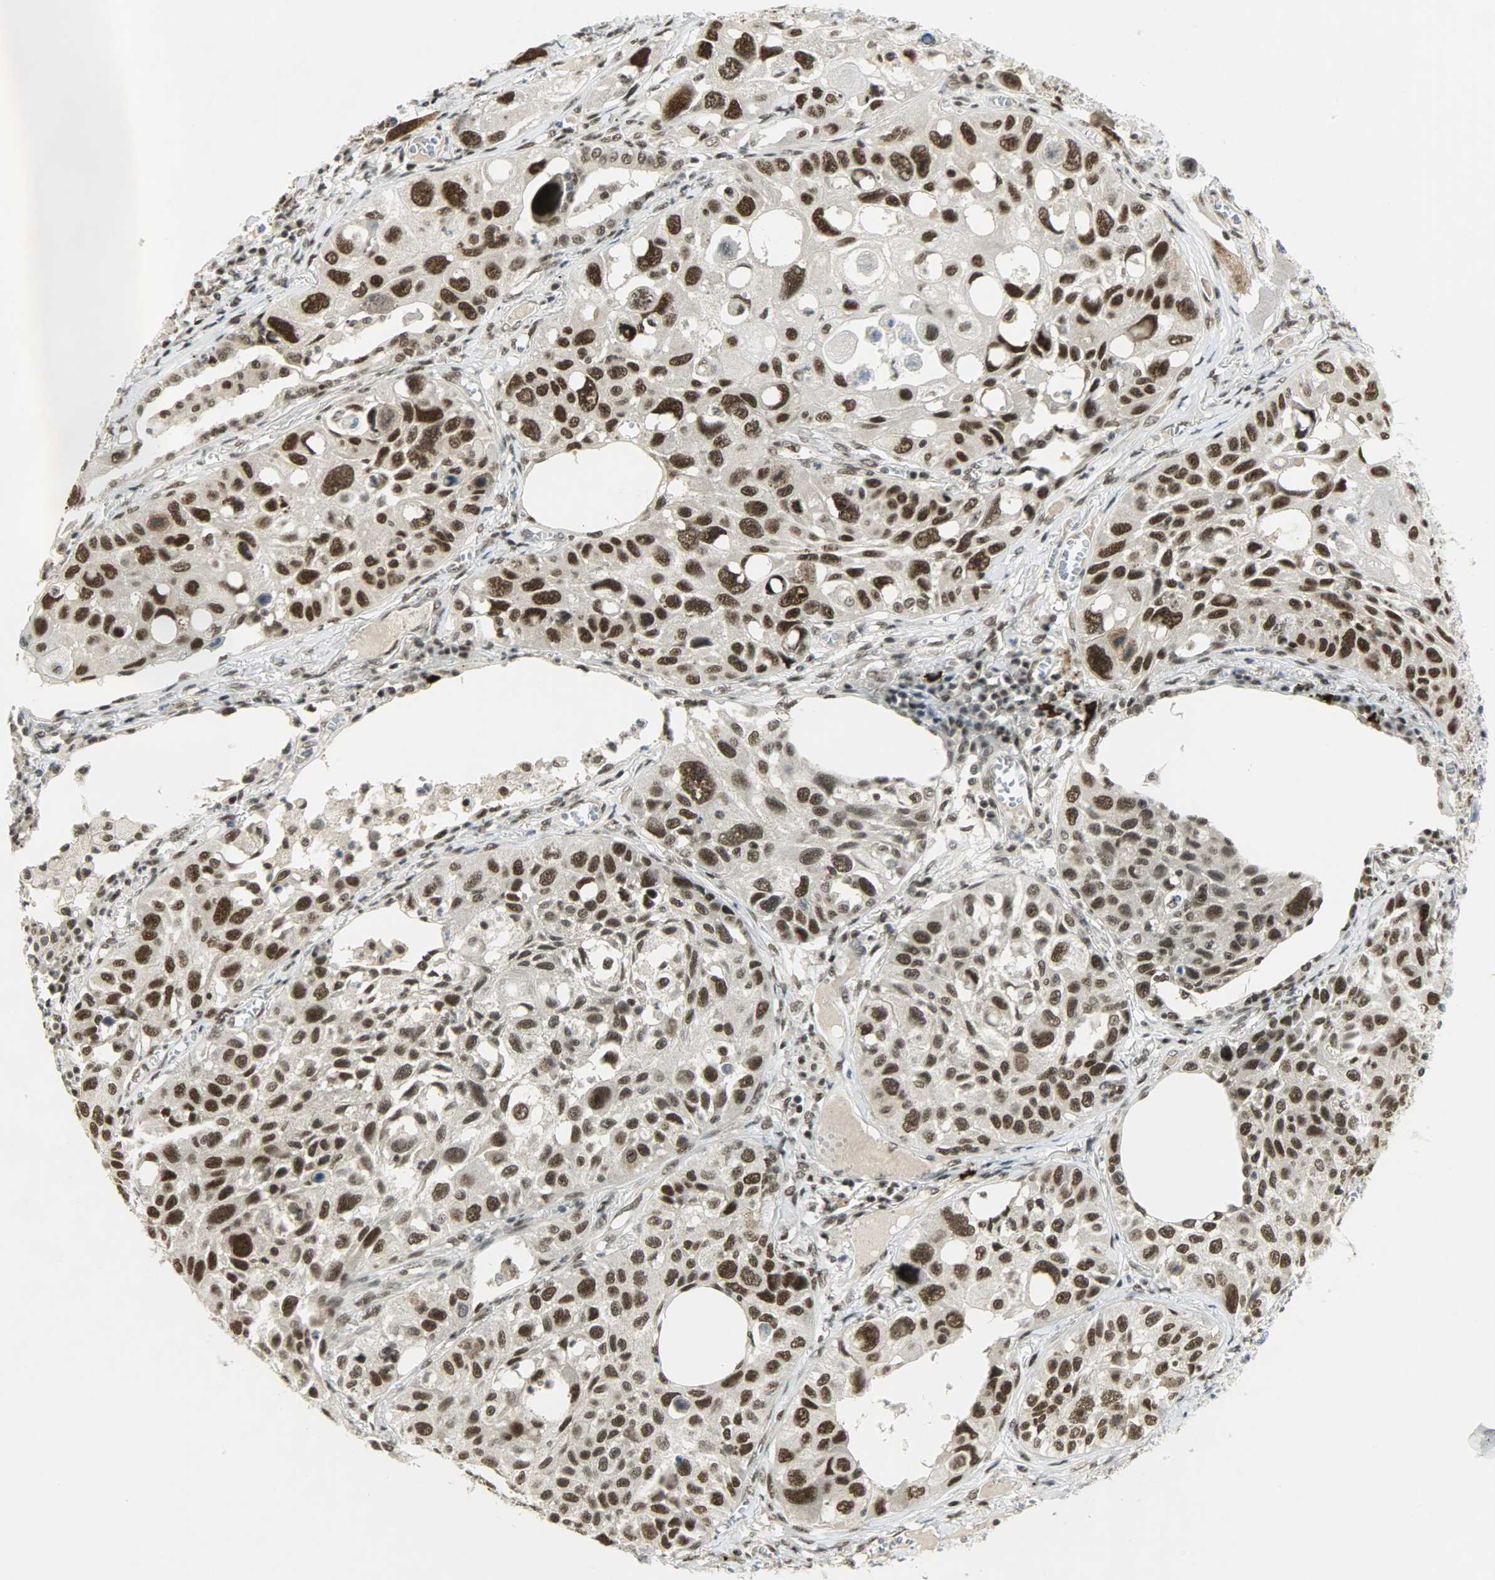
{"staining": {"intensity": "strong", "quantity": ">75%", "location": "nuclear"}, "tissue": "lung cancer", "cell_type": "Tumor cells", "image_type": "cancer", "snomed": [{"axis": "morphology", "description": "Squamous cell carcinoma, NOS"}, {"axis": "topography", "description": "Lung"}], "caption": "Lung cancer tissue demonstrates strong nuclear staining in approximately >75% of tumor cells (Stains: DAB (3,3'-diaminobenzidine) in brown, nuclei in blue, Microscopy: brightfield microscopy at high magnification).", "gene": "SUGP1", "patient": {"sex": "male", "age": 71}}